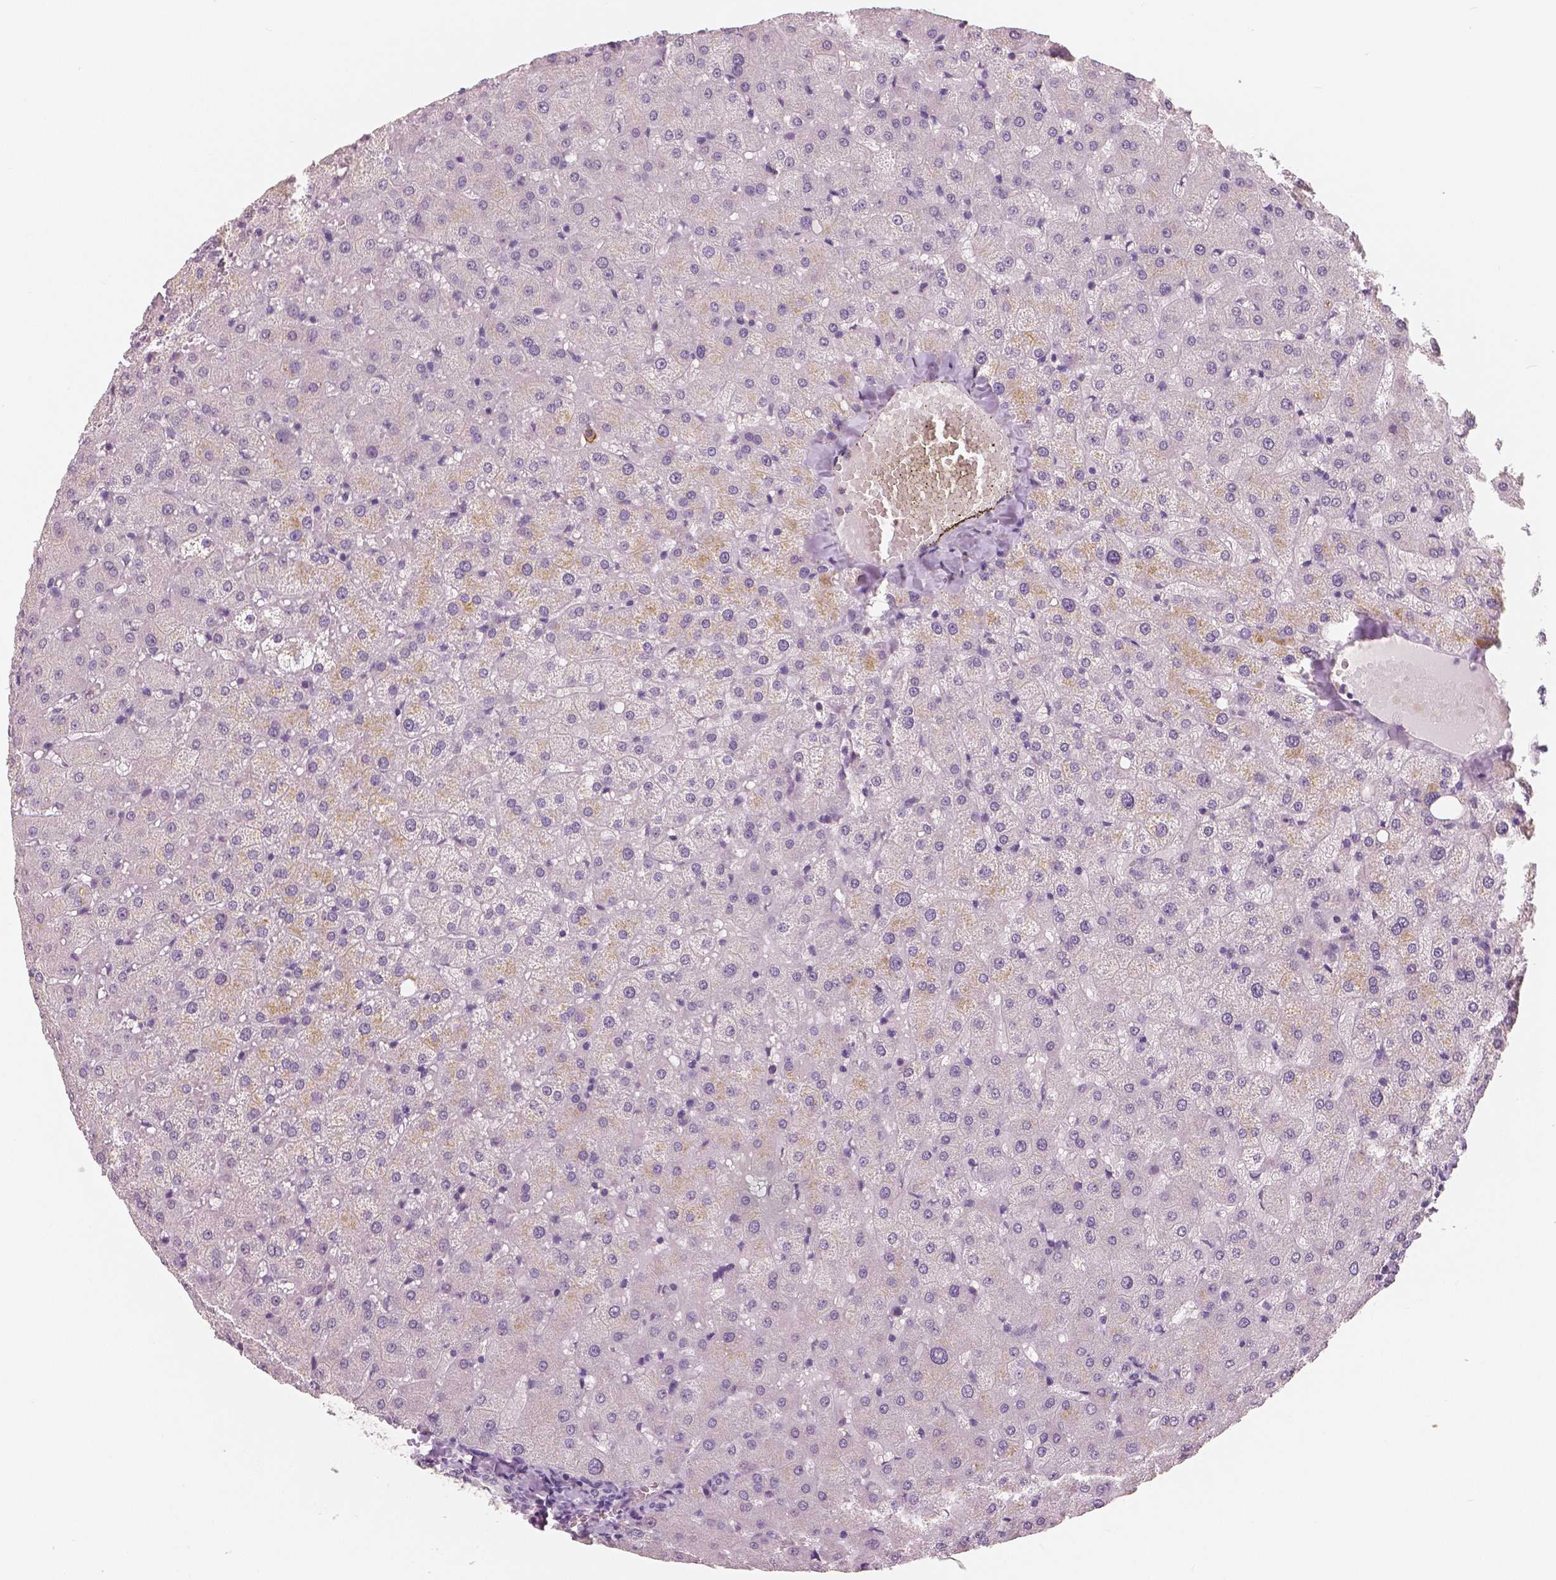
{"staining": {"intensity": "negative", "quantity": "none", "location": "none"}, "tissue": "liver", "cell_type": "Cholangiocytes", "image_type": "normal", "snomed": [{"axis": "morphology", "description": "Normal tissue, NOS"}, {"axis": "topography", "description": "Liver"}], "caption": "This is a micrograph of immunohistochemistry staining of unremarkable liver, which shows no expression in cholangiocytes. The staining is performed using DAB (3,3'-diaminobenzidine) brown chromogen with nuclei counter-stained in using hematoxylin.", "gene": "KIT", "patient": {"sex": "female", "age": 50}}